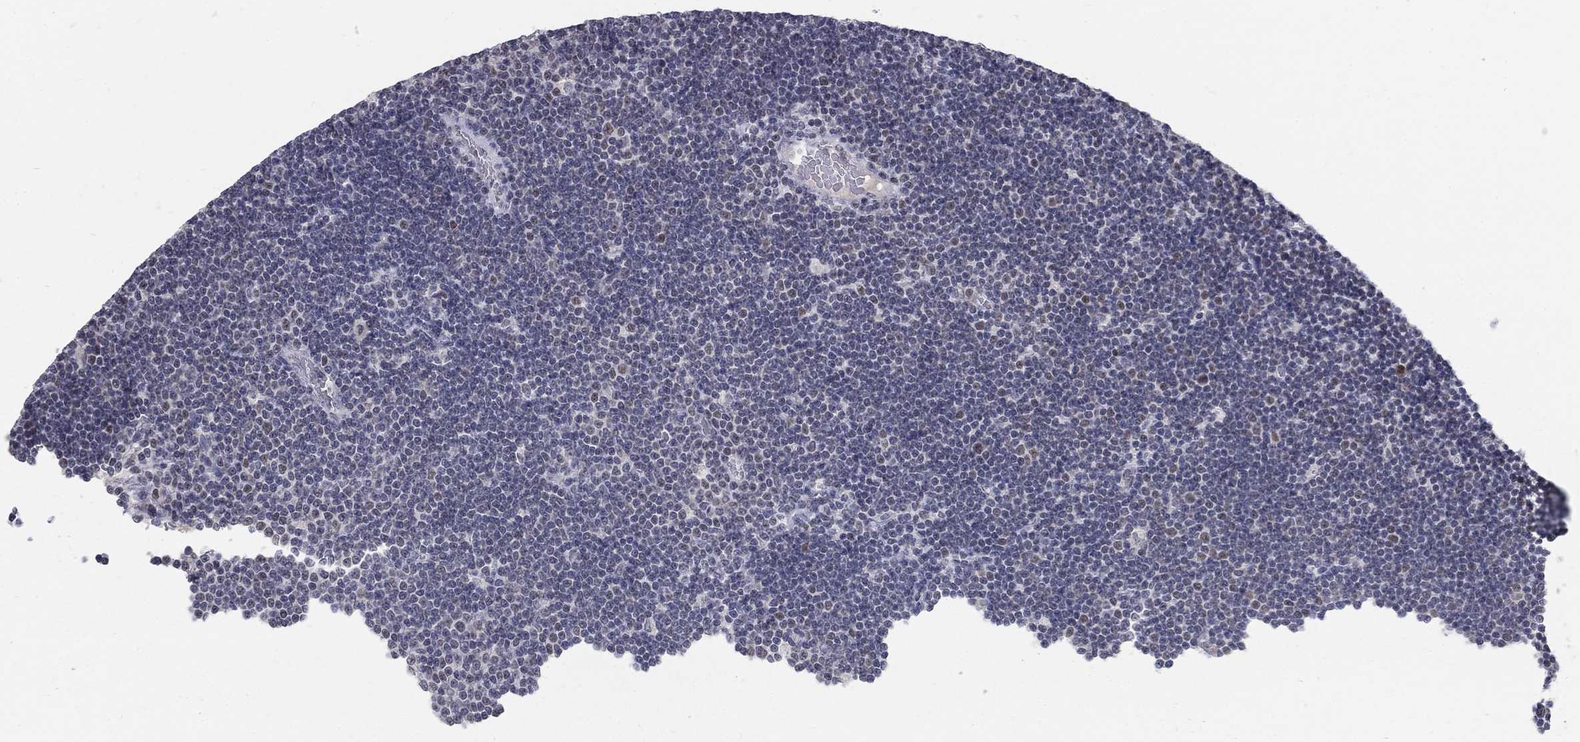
{"staining": {"intensity": "negative", "quantity": "none", "location": "none"}, "tissue": "lymphoma", "cell_type": "Tumor cells", "image_type": "cancer", "snomed": [{"axis": "morphology", "description": "Malignant lymphoma, non-Hodgkin's type, Low grade"}, {"axis": "topography", "description": "Brain"}], "caption": "Immunohistochemistry image of human malignant lymphoma, non-Hodgkin's type (low-grade) stained for a protein (brown), which shows no staining in tumor cells. Brightfield microscopy of immunohistochemistry stained with DAB (3,3'-diaminobenzidine) (brown) and hematoxylin (blue), captured at high magnification.", "gene": "GCFC2", "patient": {"sex": "female", "age": 66}}